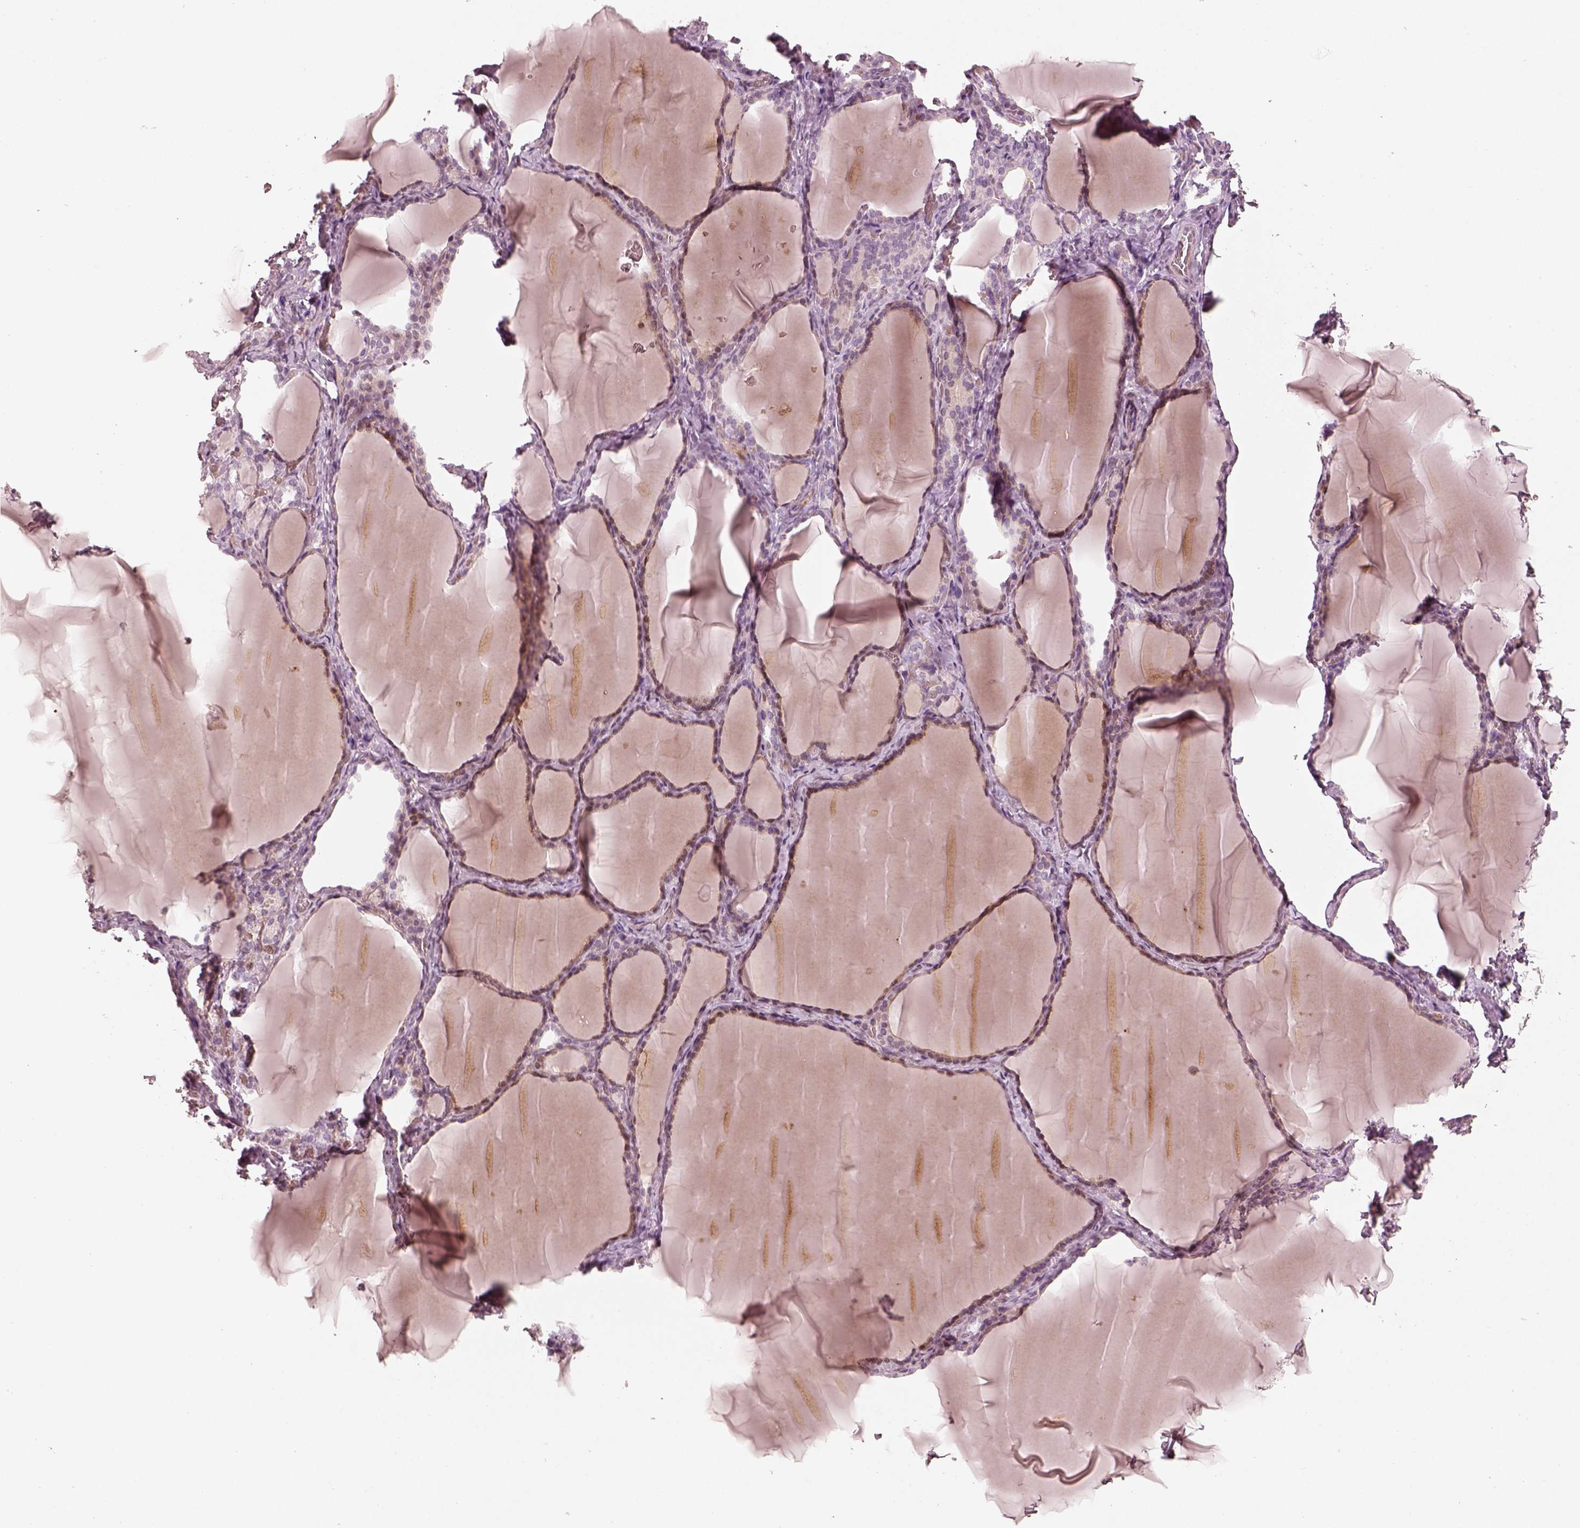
{"staining": {"intensity": "negative", "quantity": "none", "location": "none"}, "tissue": "thyroid gland", "cell_type": "Glandular cells", "image_type": "normal", "snomed": [{"axis": "morphology", "description": "Normal tissue, NOS"}, {"axis": "morphology", "description": "Hyperplasia, NOS"}, {"axis": "topography", "description": "Thyroid gland"}], "caption": "A micrograph of thyroid gland stained for a protein reveals no brown staining in glandular cells.", "gene": "MADCAM1", "patient": {"sex": "female", "age": 27}}